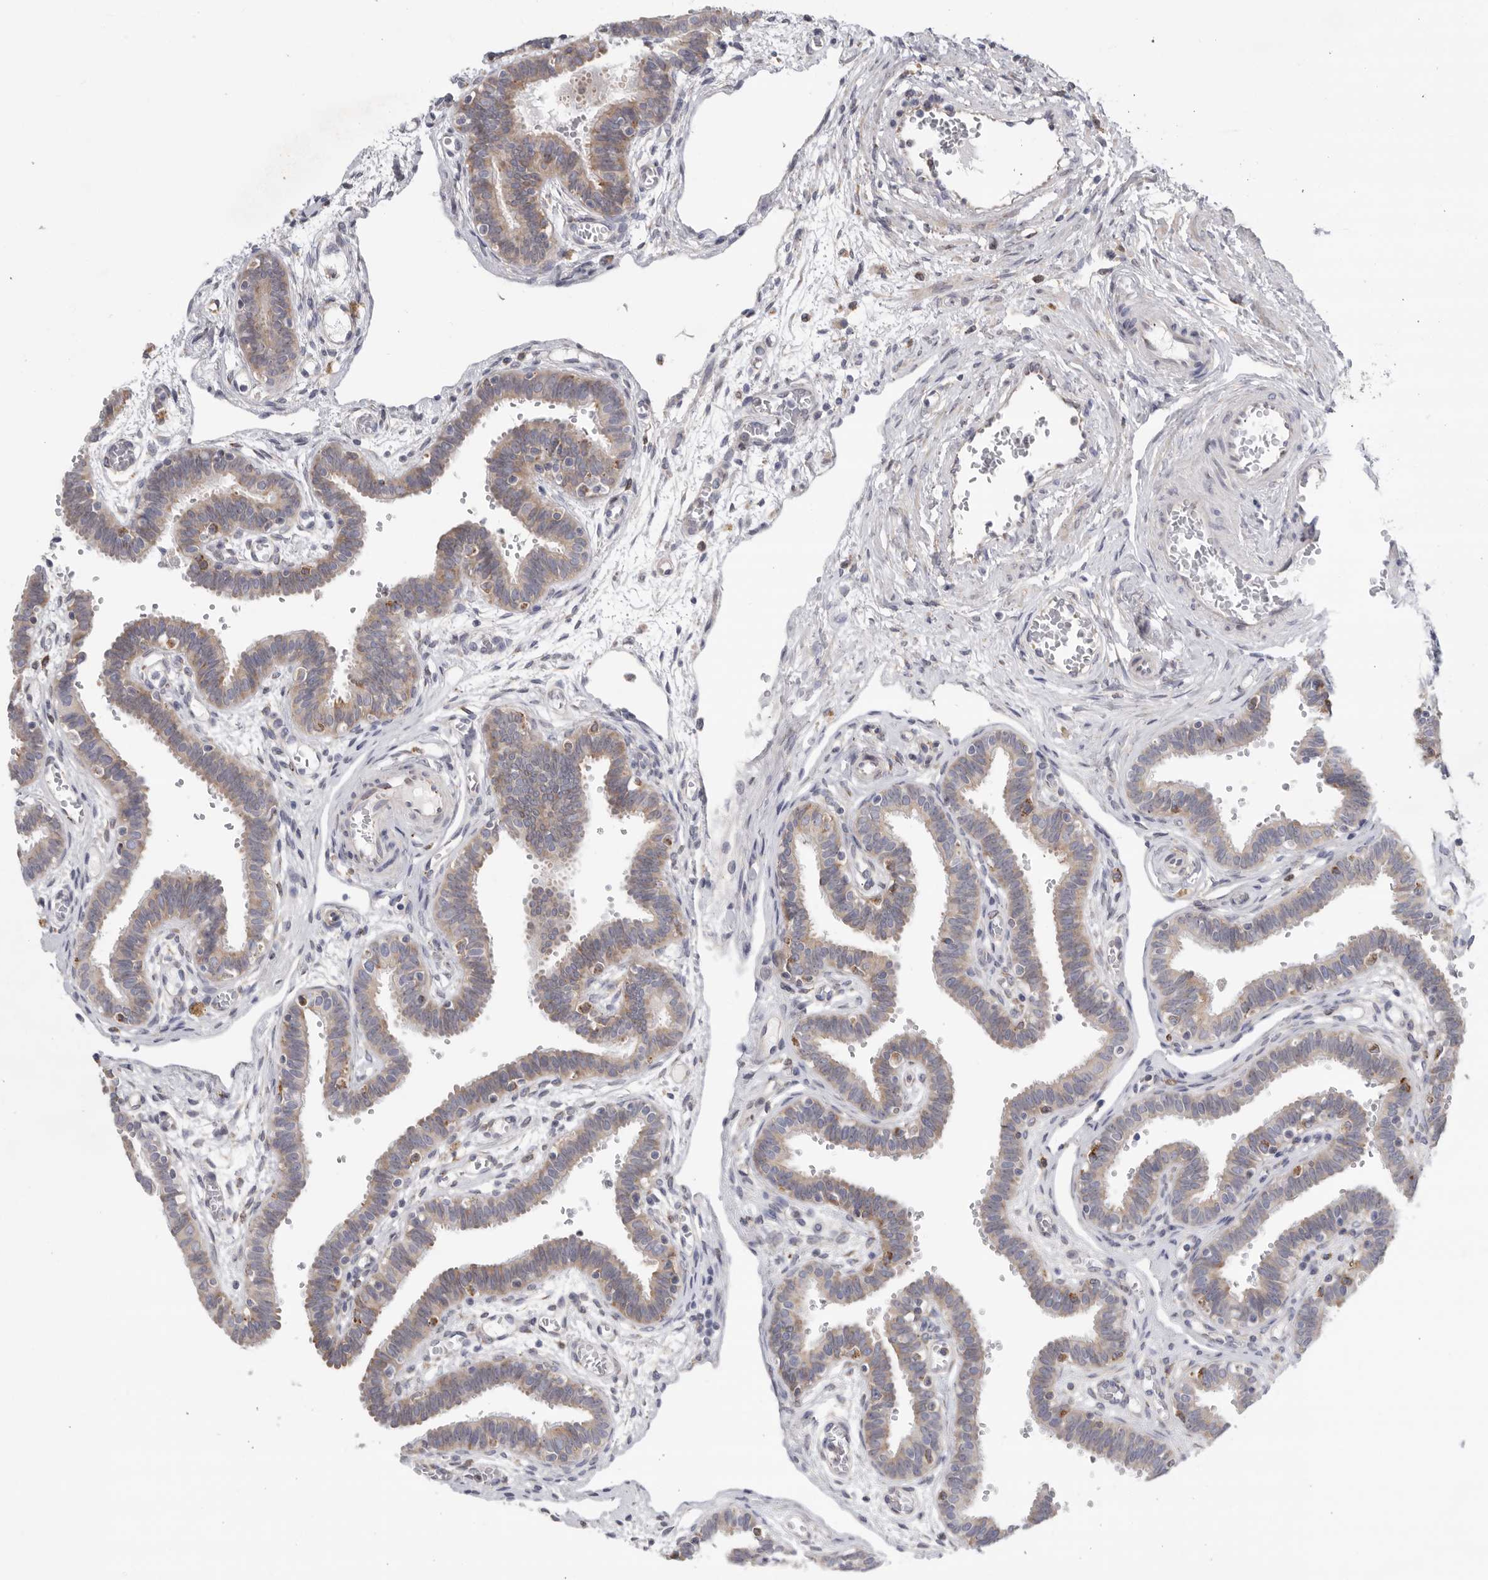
{"staining": {"intensity": "weak", "quantity": "25%-75%", "location": "cytoplasmic/membranous,nuclear"}, "tissue": "fallopian tube", "cell_type": "Glandular cells", "image_type": "normal", "snomed": [{"axis": "morphology", "description": "Normal tissue, NOS"}, {"axis": "topography", "description": "Fallopian tube"}, {"axis": "topography", "description": "Placenta"}], "caption": "Weak cytoplasmic/membranous,nuclear staining for a protein is present in about 25%-75% of glandular cells of benign fallopian tube using IHC.", "gene": "GANAB", "patient": {"sex": "female", "age": 32}}